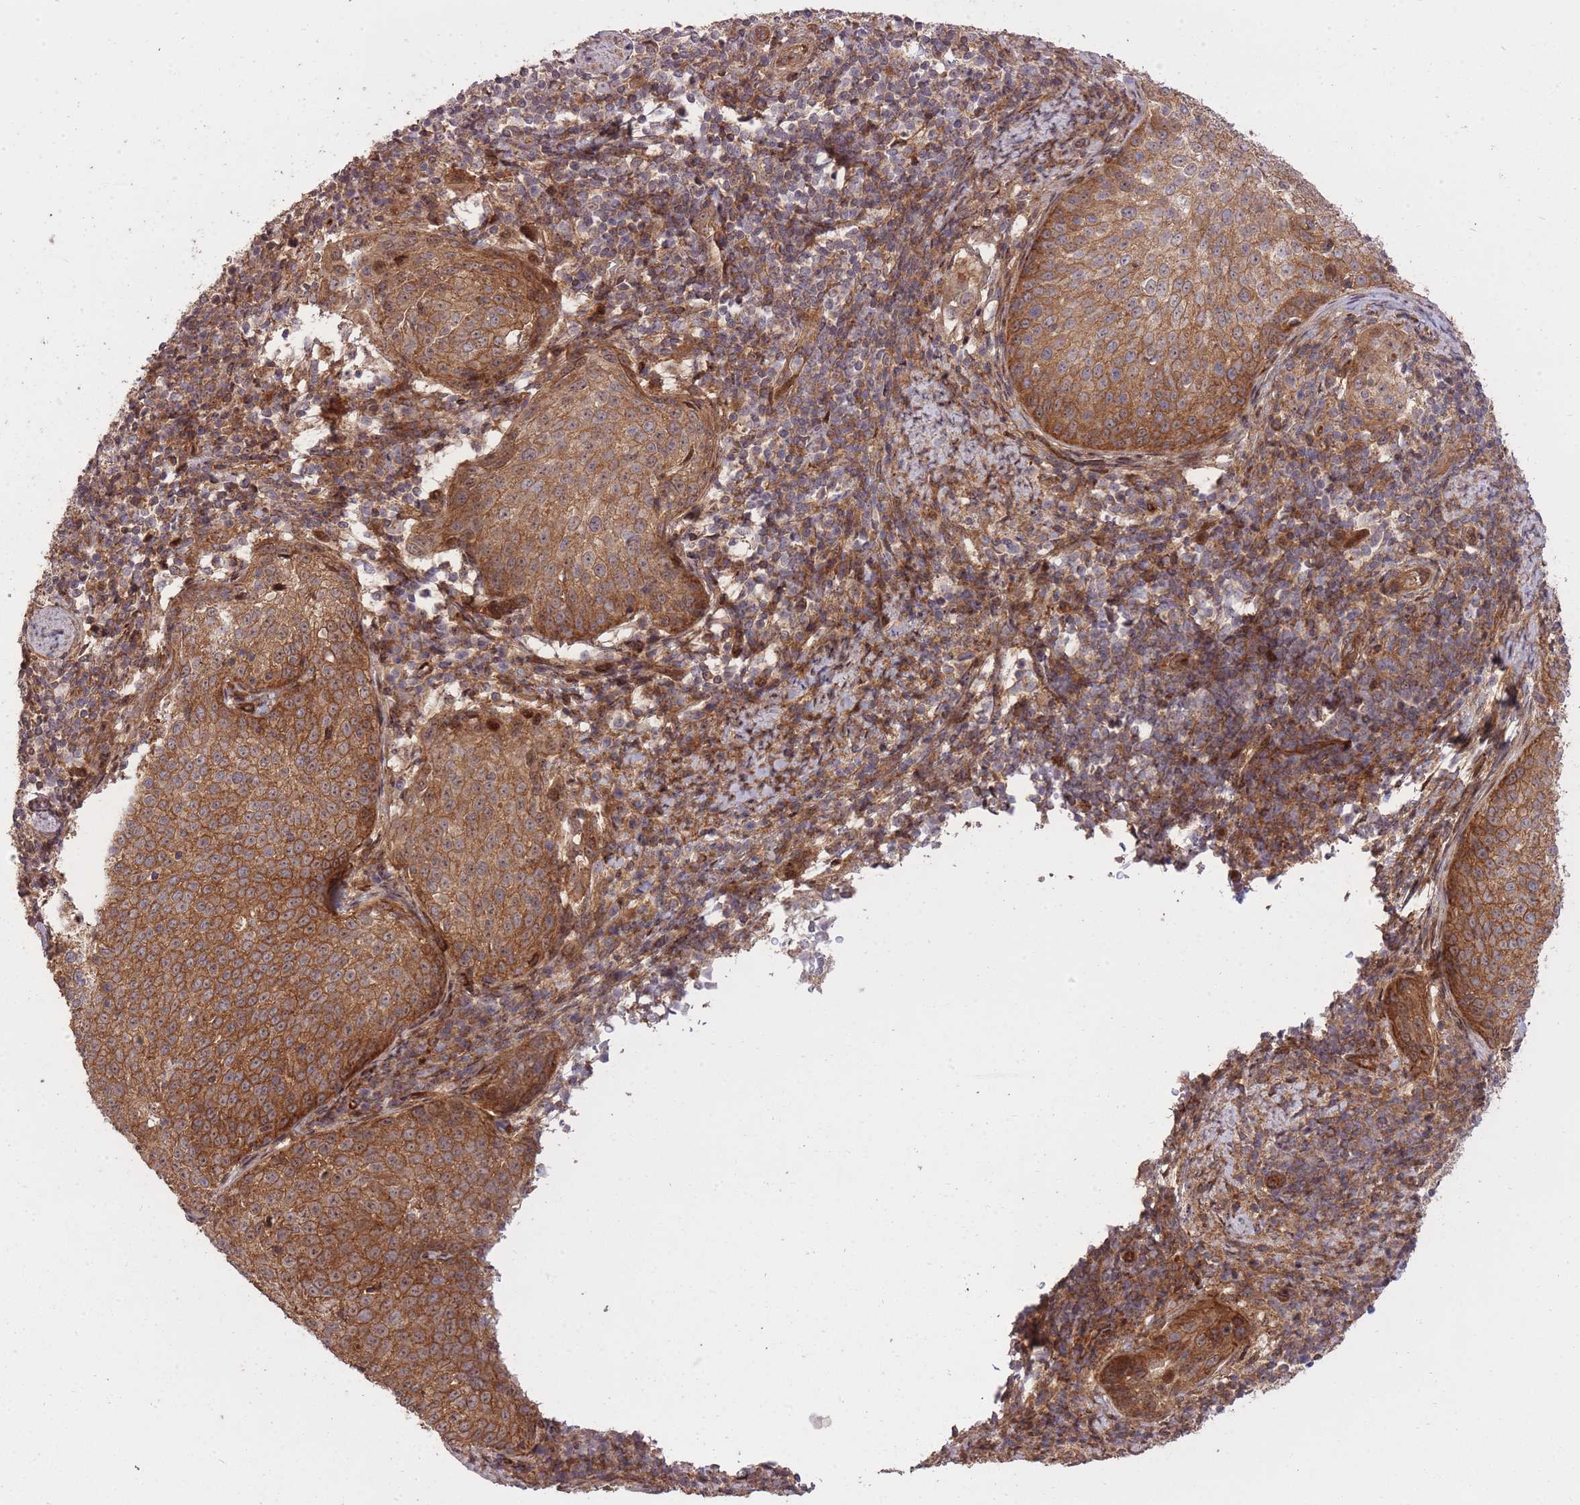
{"staining": {"intensity": "moderate", "quantity": ">75%", "location": "cytoplasmic/membranous"}, "tissue": "cervical cancer", "cell_type": "Tumor cells", "image_type": "cancer", "snomed": [{"axis": "morphology", "description": "Squamous cell carcinoma, NOS"}, {"axis": "topography", "description": "Cervix"}], "caption": "IHC histopathology image of human cervical squamous cell carcinoma stained for a protein (brown), which reveals medium levels of moderate cytoplasmic/membranous positivity in about >75% of tumor cells.", "gene": "PLD1", "patient": {"sex": "female", "age": 57}}